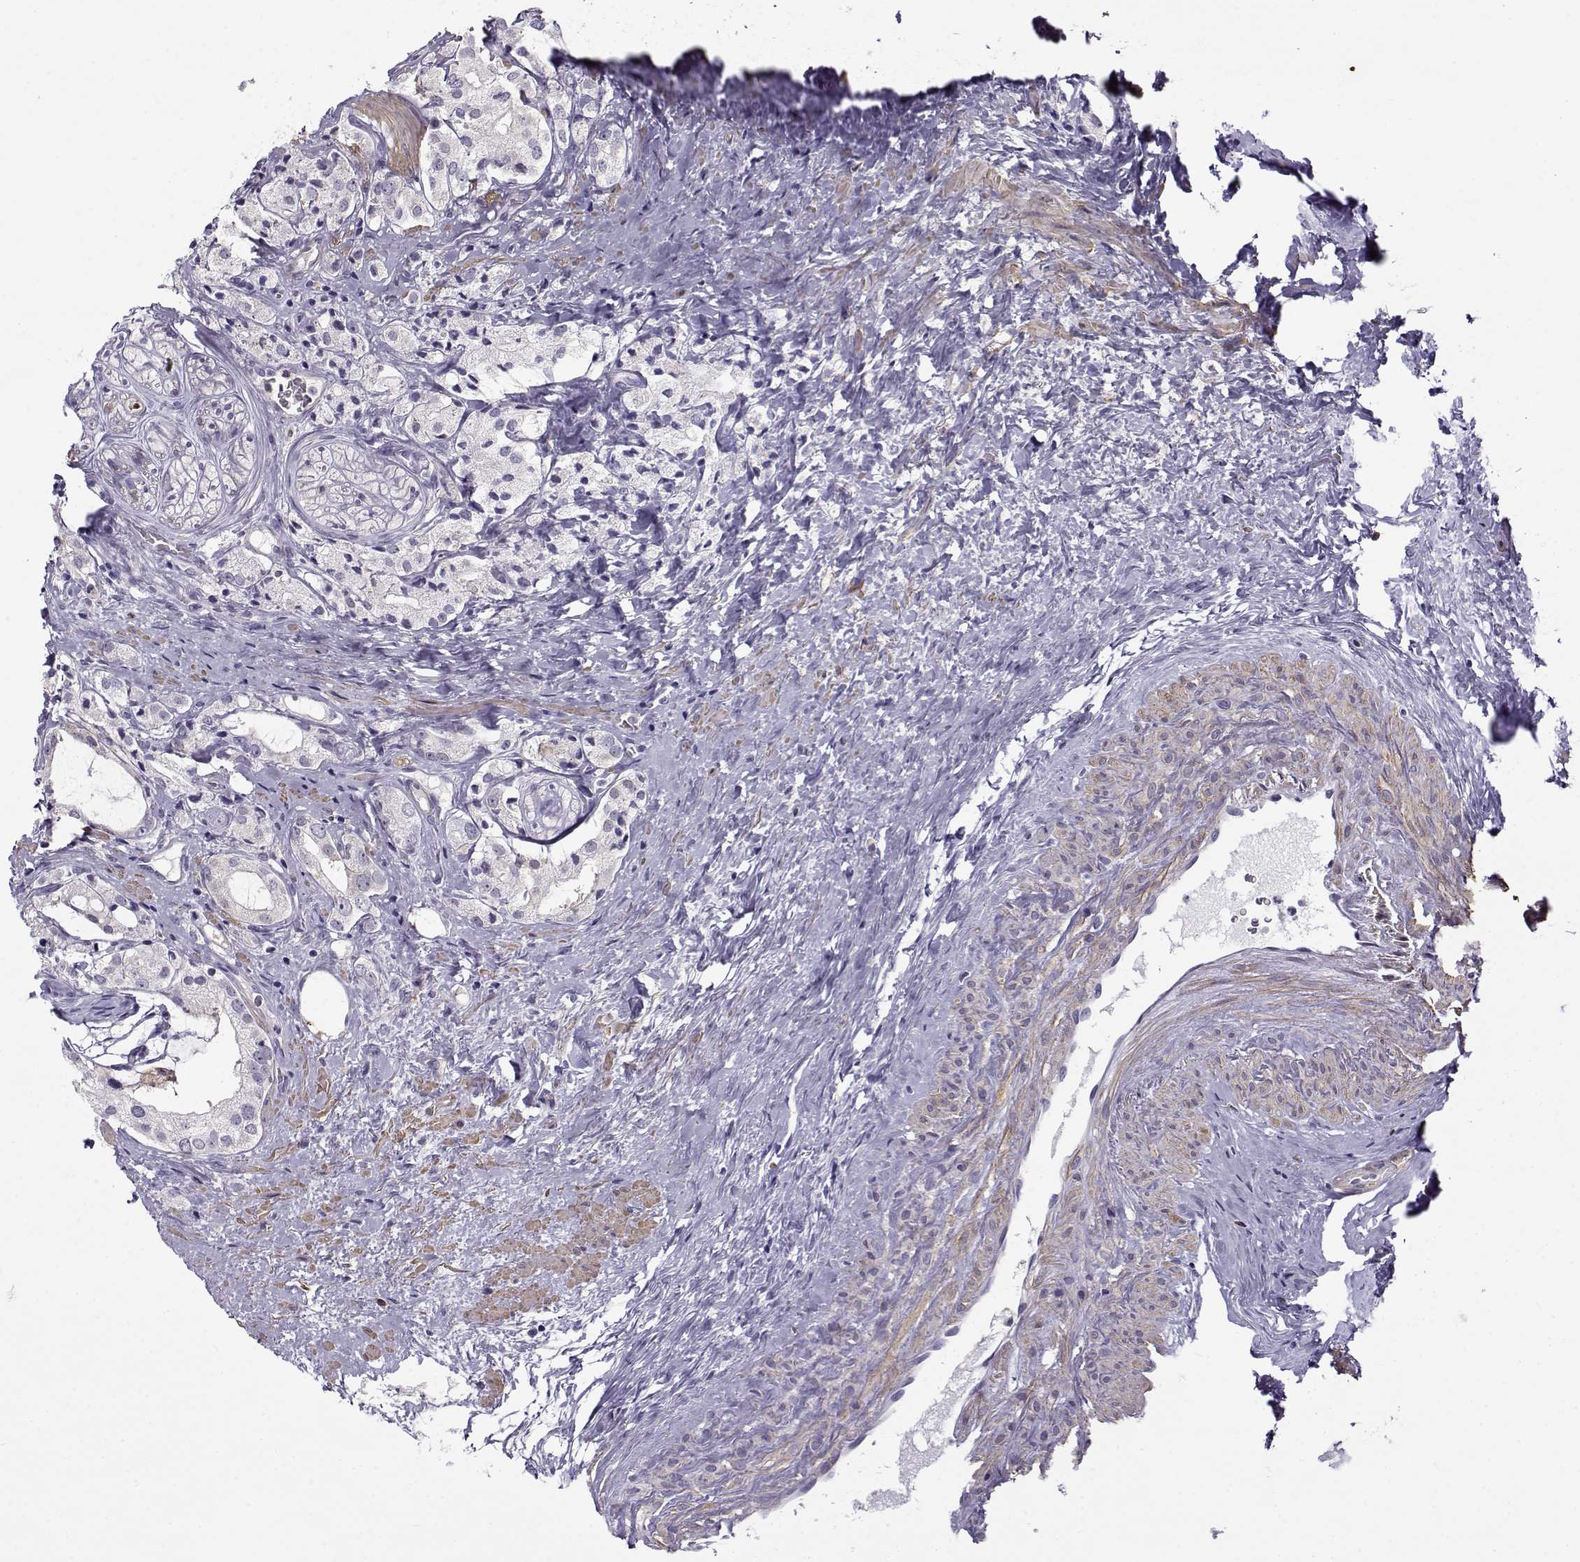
{"staining": {"intensity": "negative", "quantity": "none", "location": "none"}, "tissue": "prostate cancer", "cell_type": "Tumor cells", "image_type": "cancer", "snomed": [{"axis": "morphology", "description": "Adenocarcinoma, NOS"}, {"axis": "topography", "description": "Prostate"}], "caption": "DAB immunohistochemical staining of prostate cancer (adenocarcinoma) demonstrates no significant positivity in tumor cells.", "gene": "UCP3", "patient": {"sex": "male", "age": 66}}